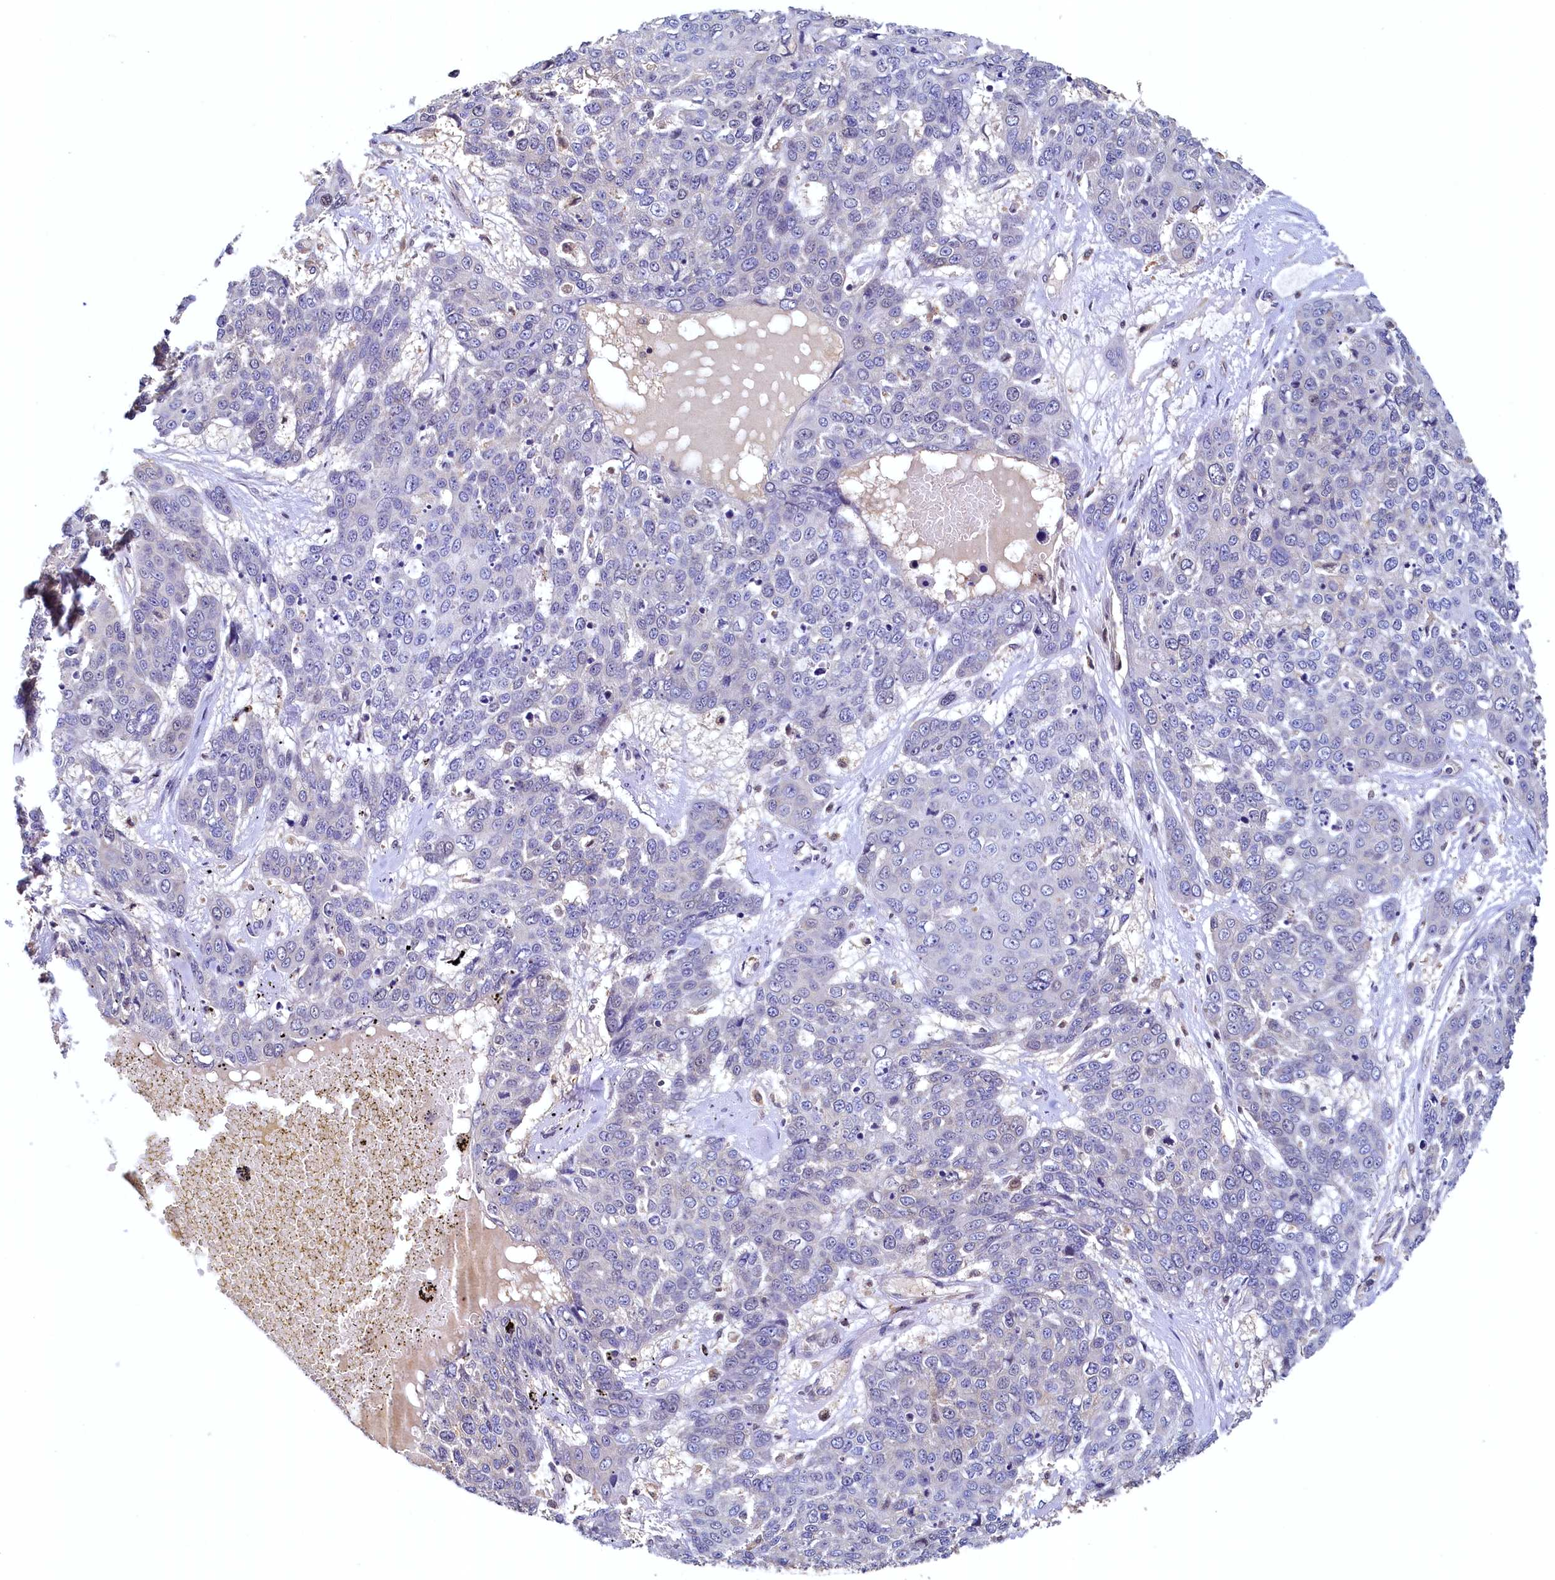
{"staining": {"intensity": "negative", "quantity": "none", "location": "none"}, "tissue": "skin cancer", "cell_type": "Tumor cells", "image_type": "cancer", "snomed": [{"axis": "morphology", "description": "Squamous cell carcinoma, NOS"}, {"axis": "topography", "description": "Skin"}], "caption": "High power microscopy micrograph of an immunohistochemistry histopathology image of skin cancer, revealing no significant expression in tumor cells.", "gene": "PAAF1", "patient": {"sex": "male", "age": 71}}